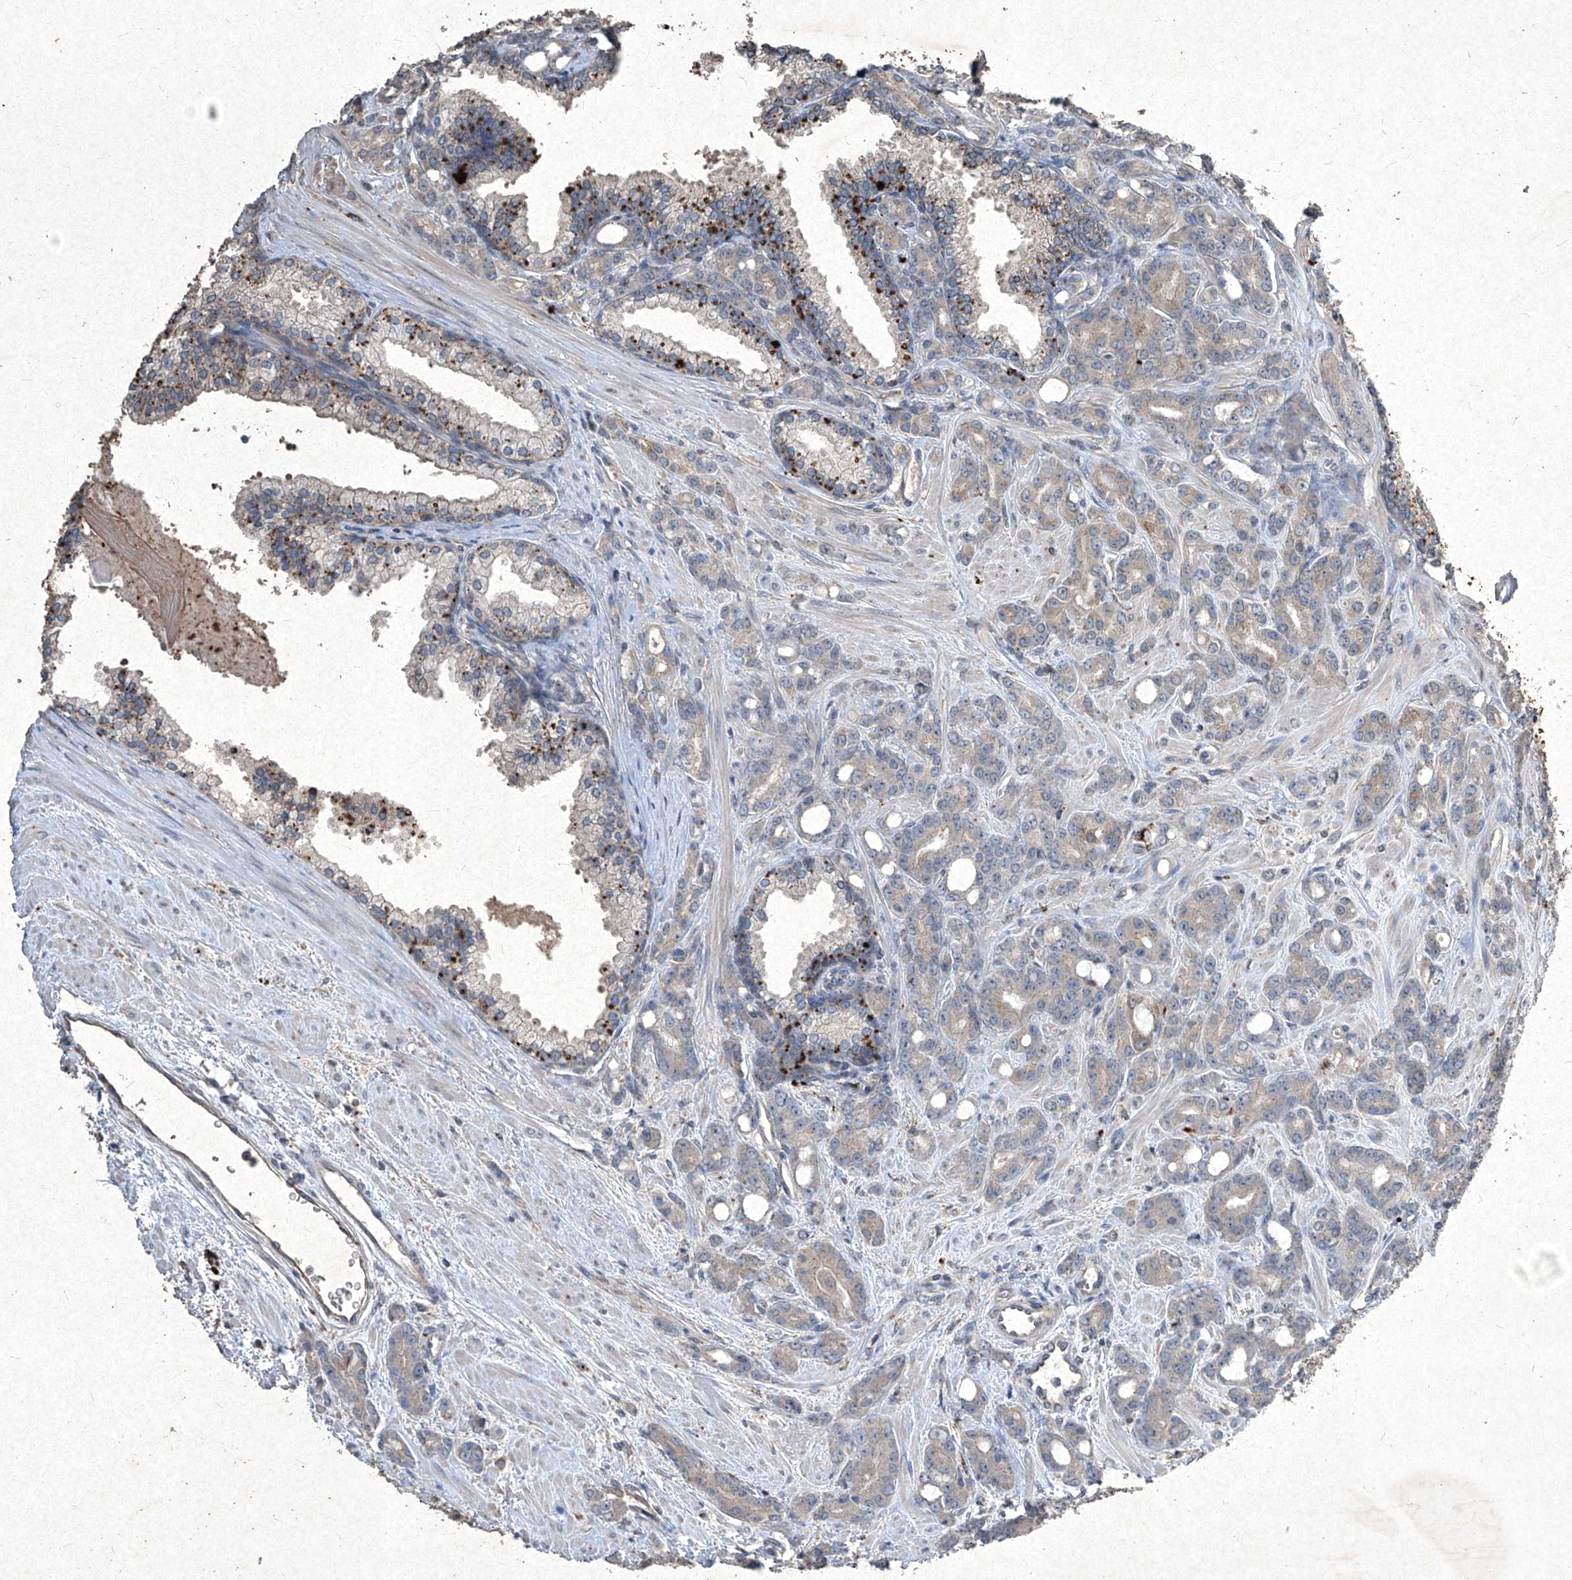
{"staining": {"intensity": "weak", "quantity": "<25%", "location": "cytoplasmic/membranous"}, "tissue": "prostate cancer", "cell_type": "Tumor cells", "image_type": "cancer", "snomed": [{"axis": "morphology", "description": "Adenocarcinoma, High grade"}, {"axis": "topography", "description": "Prostate"}], "caption": "Protein analysis of high-grade adenocarcinoma (prostate) displays no significant staining in tumor cells.", "gene": "MED16", "patient": {"sex": "male", "age": 62}}